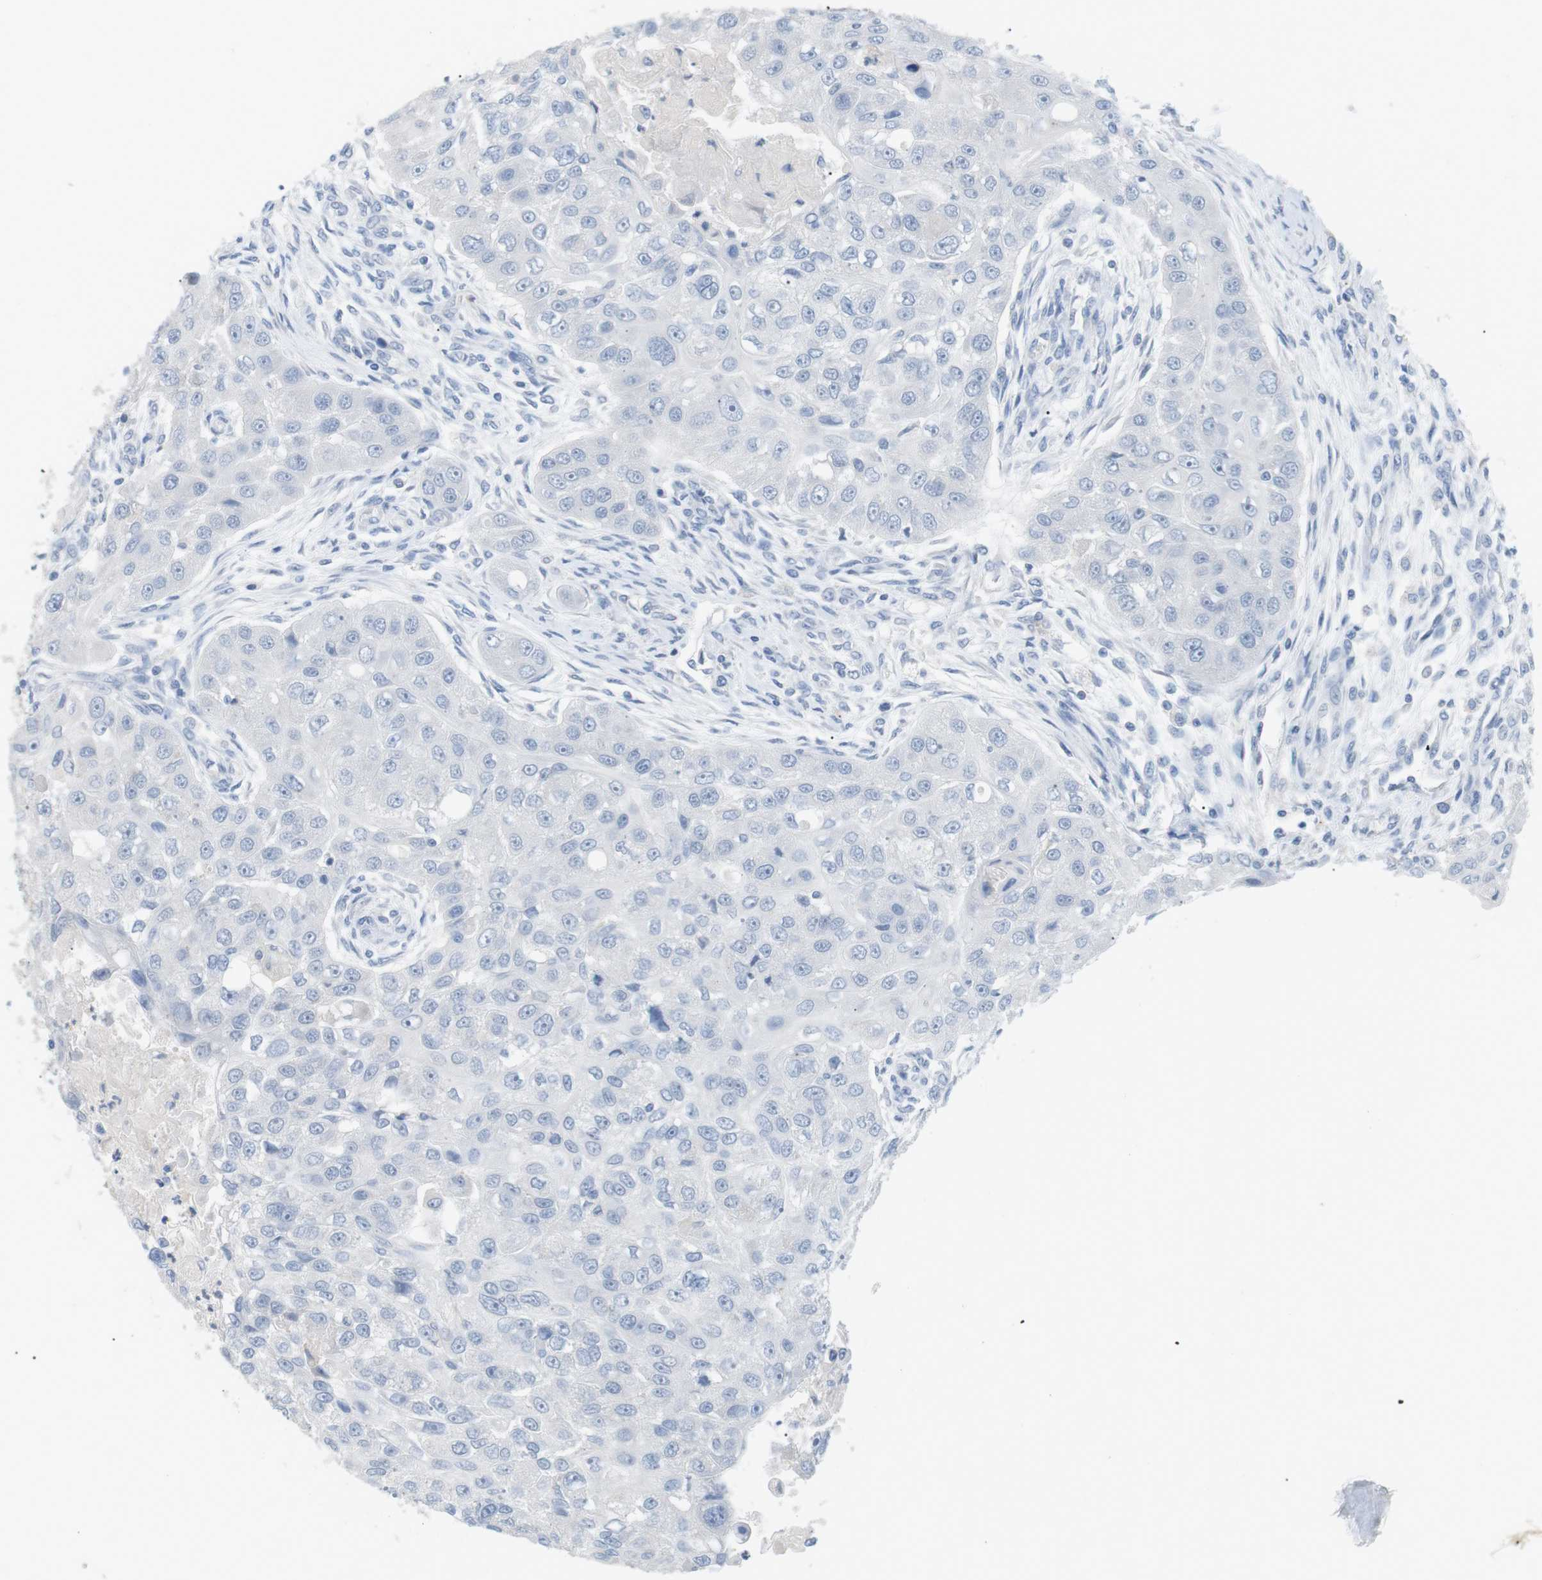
{"staining": {"intensity": "negative", "quantity": "none", "location": "none"}, "tissue": "head and neck cancer", "cell_type": "Tumor cells", "image_type": "cancer", "snomed": [{"axis": "morphology", "description": "Normal tissue, NOS"}, {"axis": "morphology", "description": "Squamous cell carcinoma, NOS"}, {"axis": "topography", "description": "Skeletal muscle"}, {"axis": "topography", "description": "Head-Neck"}], "caption": "An immunohistochemistry image of head and neck squamous cell carcinoma is shown. There is no staining in tumor cells of head and neck squamous cell carcinoma.", "gene": "HBG2", "patient": {"sex": "male", "age": 51}}